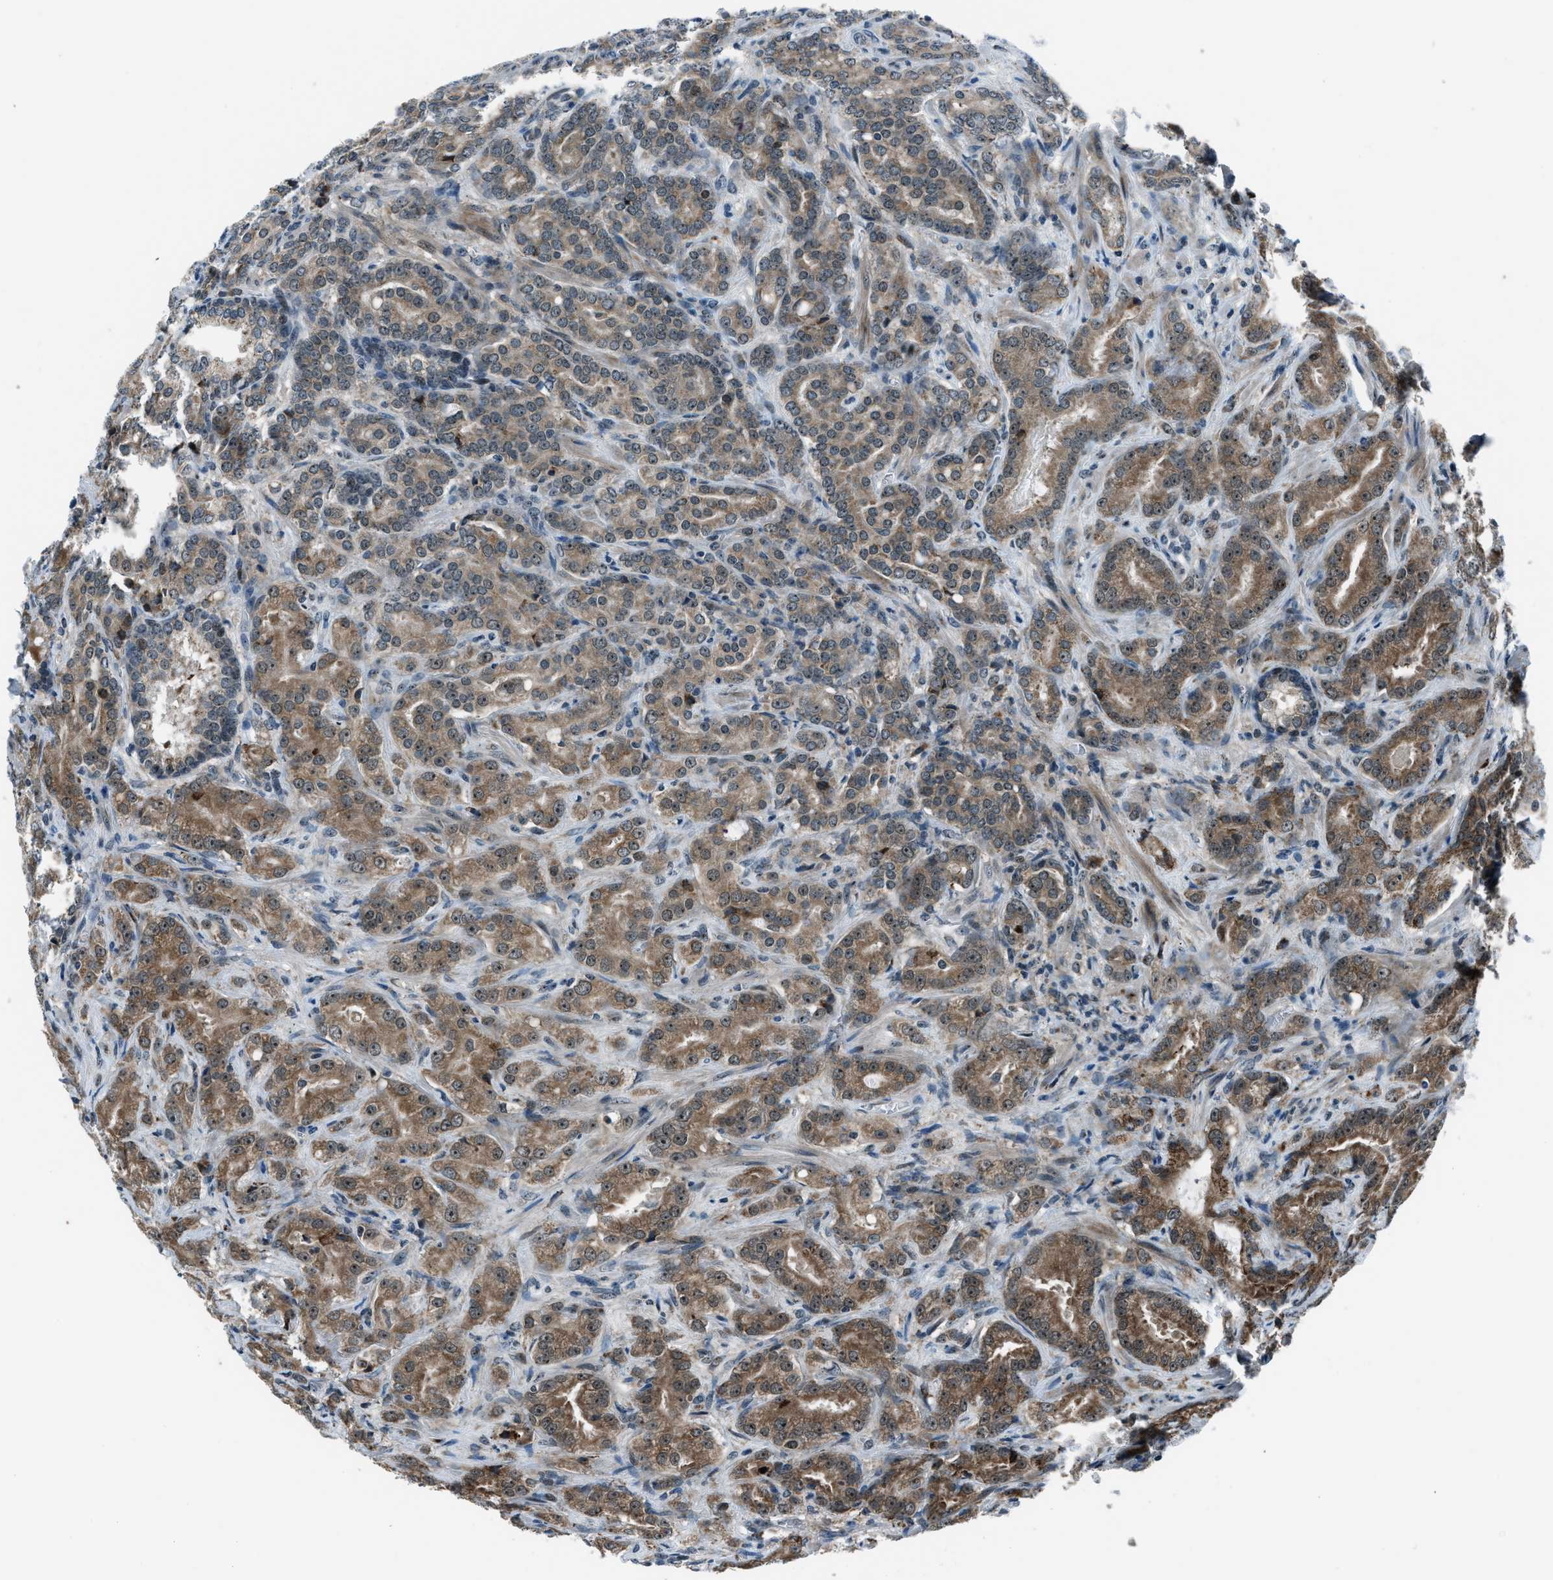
{"staining": {"intensity": "moderate", "quantity": ">75%", "location": "cytoplasmic/membranous,nuclear"}, "tissue": "prostate cancer", "cell_type": "Tumor cells", "image_type": "cancer", "snomed": [{"axis": "morphology", "description": "Adenocarcinoma, High grade"}, {"axis": "topography", "description": "Prostate"}], "caption": "Tumor cells display medium levels of moderate cytoplasmic/membranous and nuclear staining in about >75% of cells in human prostate cancer.", "gene": "ACTL9", "patient": {"sex": "male", "age": 64}}